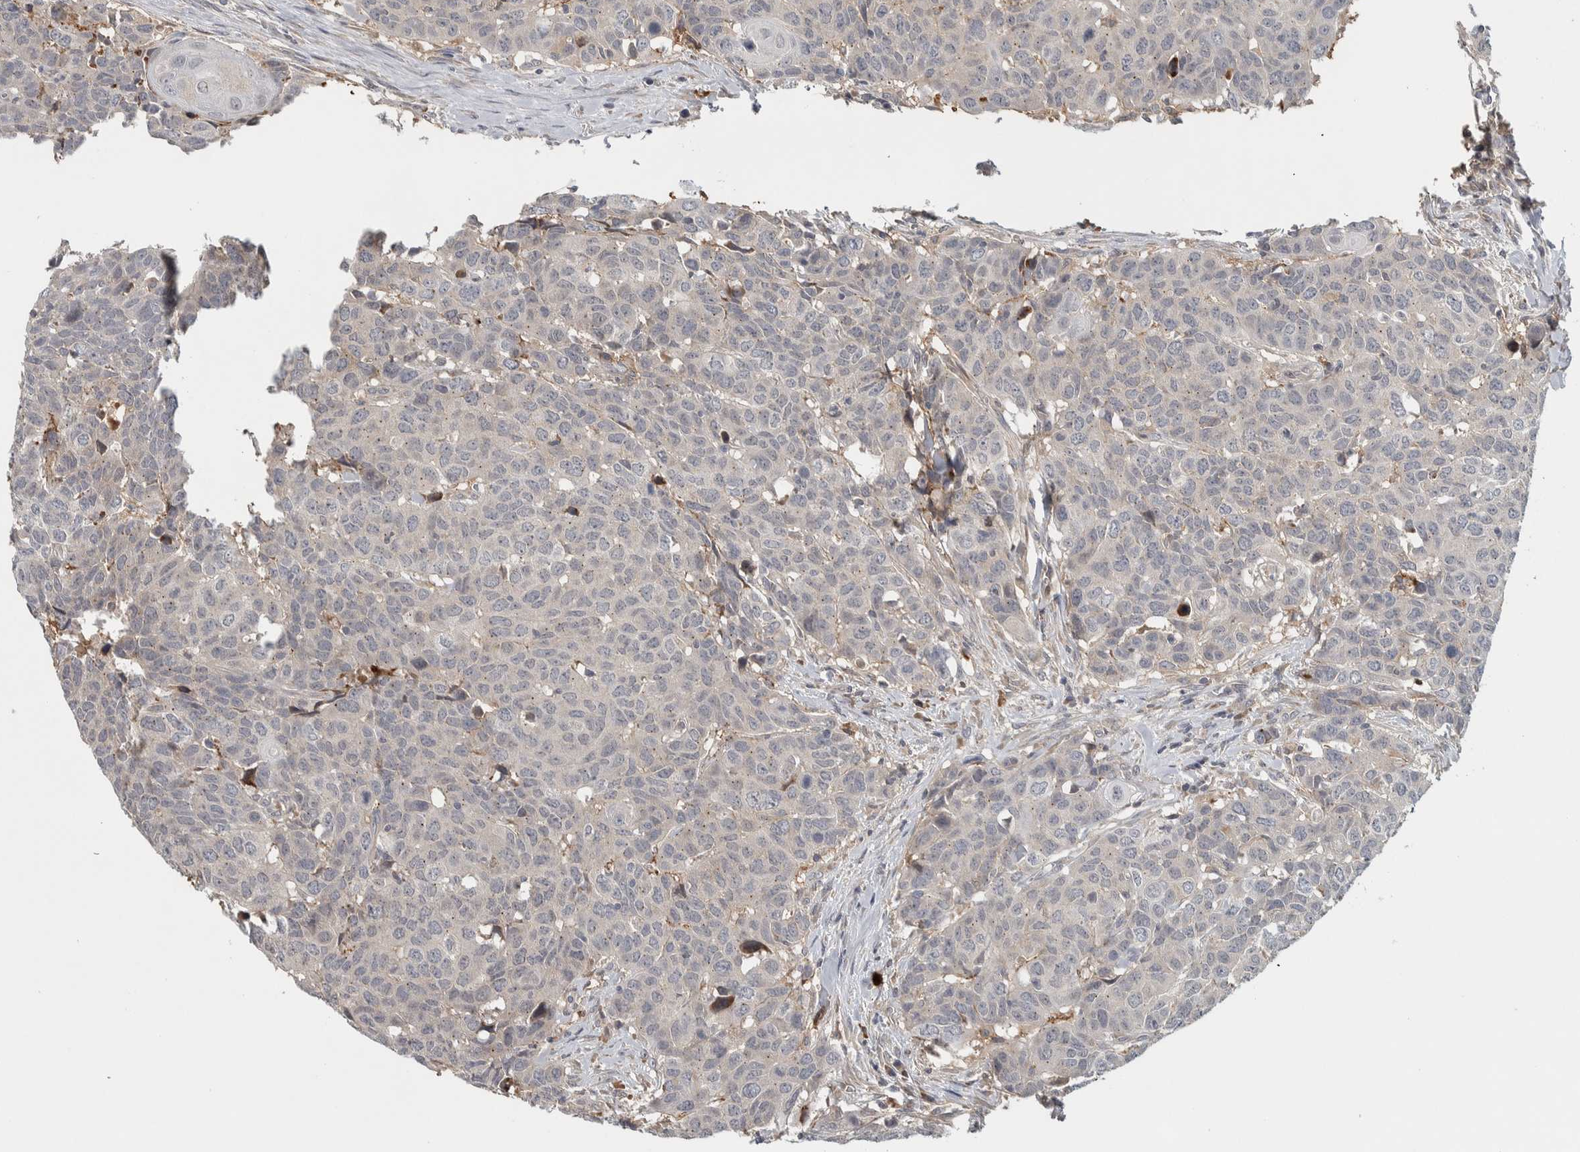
{"staining": {"intensity": "negative", "quantity": "none", "location": "none"}, "tissue": "head and neck cancer", "cell_type": "Tumor cells", "image_type": "cancer", "snomed": [{"axis": "morphology", "description": "Squamous cell carcinoma, NOS"}, {"axis": "topography", "description": "Head-Neck"}], "caption": "DAB (3,3'-diaminobenzidine) immunohistochemical staining of head and neck squamous cell carcinoma demonstrates no significant staining in tumor cells.", "gene": "ADPRM", "patient": {"sex": "male", "age": 66}}